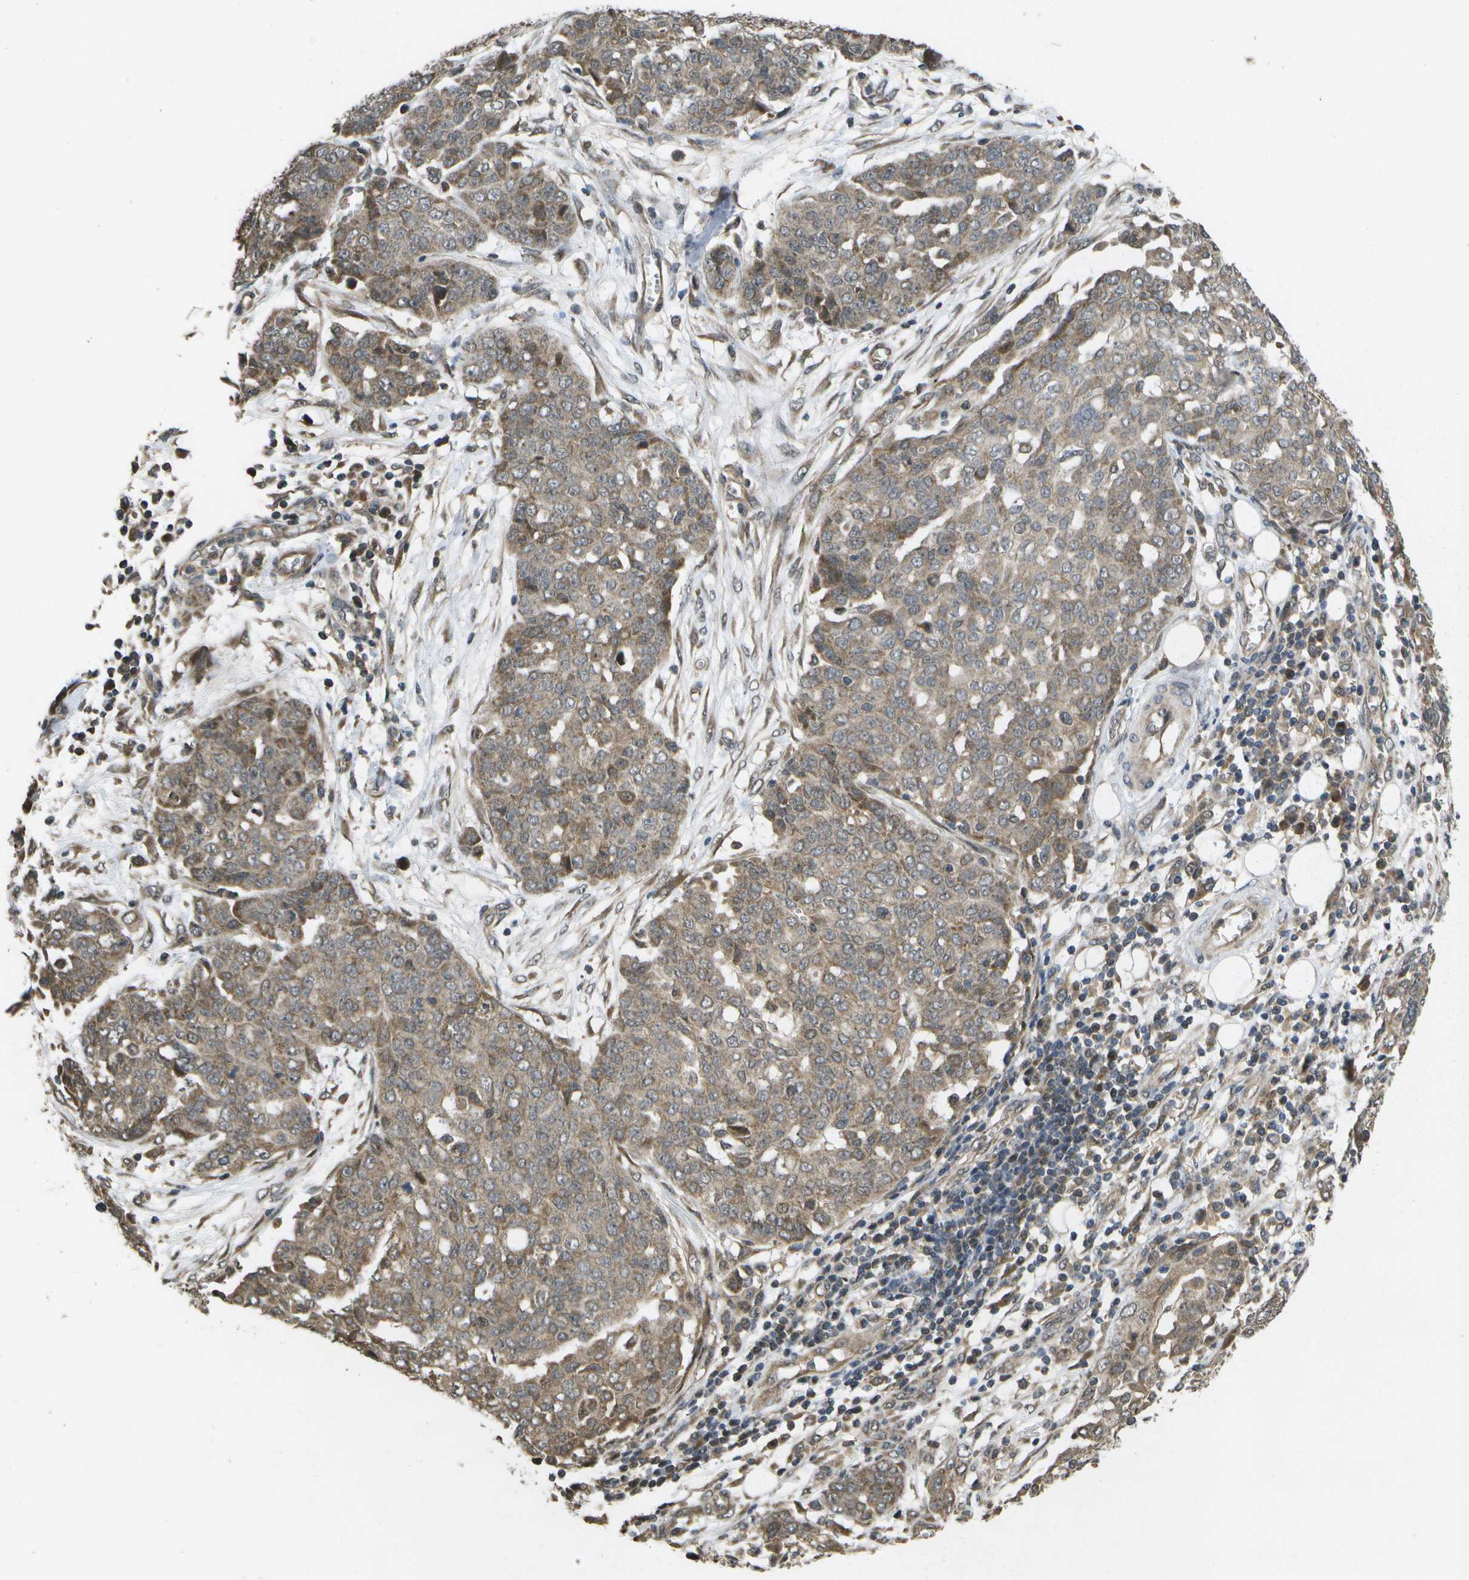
{"staining": {"intensity": "moderate", "quantity": ">75%", "location": "cytoplasmic/membranous"}, "tissue": "ovarian cancer", "cell_type": "Tumor cells", "image_type": "cancer", "snomed": [{"axis": "morphology", "description": "Cystadenocarcinoma, serous, NOS"}, {"axis": "topography", "description": "Soft tissue"}, {"axis": "topography", "description": "Ovary"}], "caption": "Moderate cytoplasmic/membranous protein positivity is present in about >75% of tumor cells in ovarian serous cystadenocarcinoma.", "gene": "ALAS1", "patient": {"sex": "female", "age": 57}}